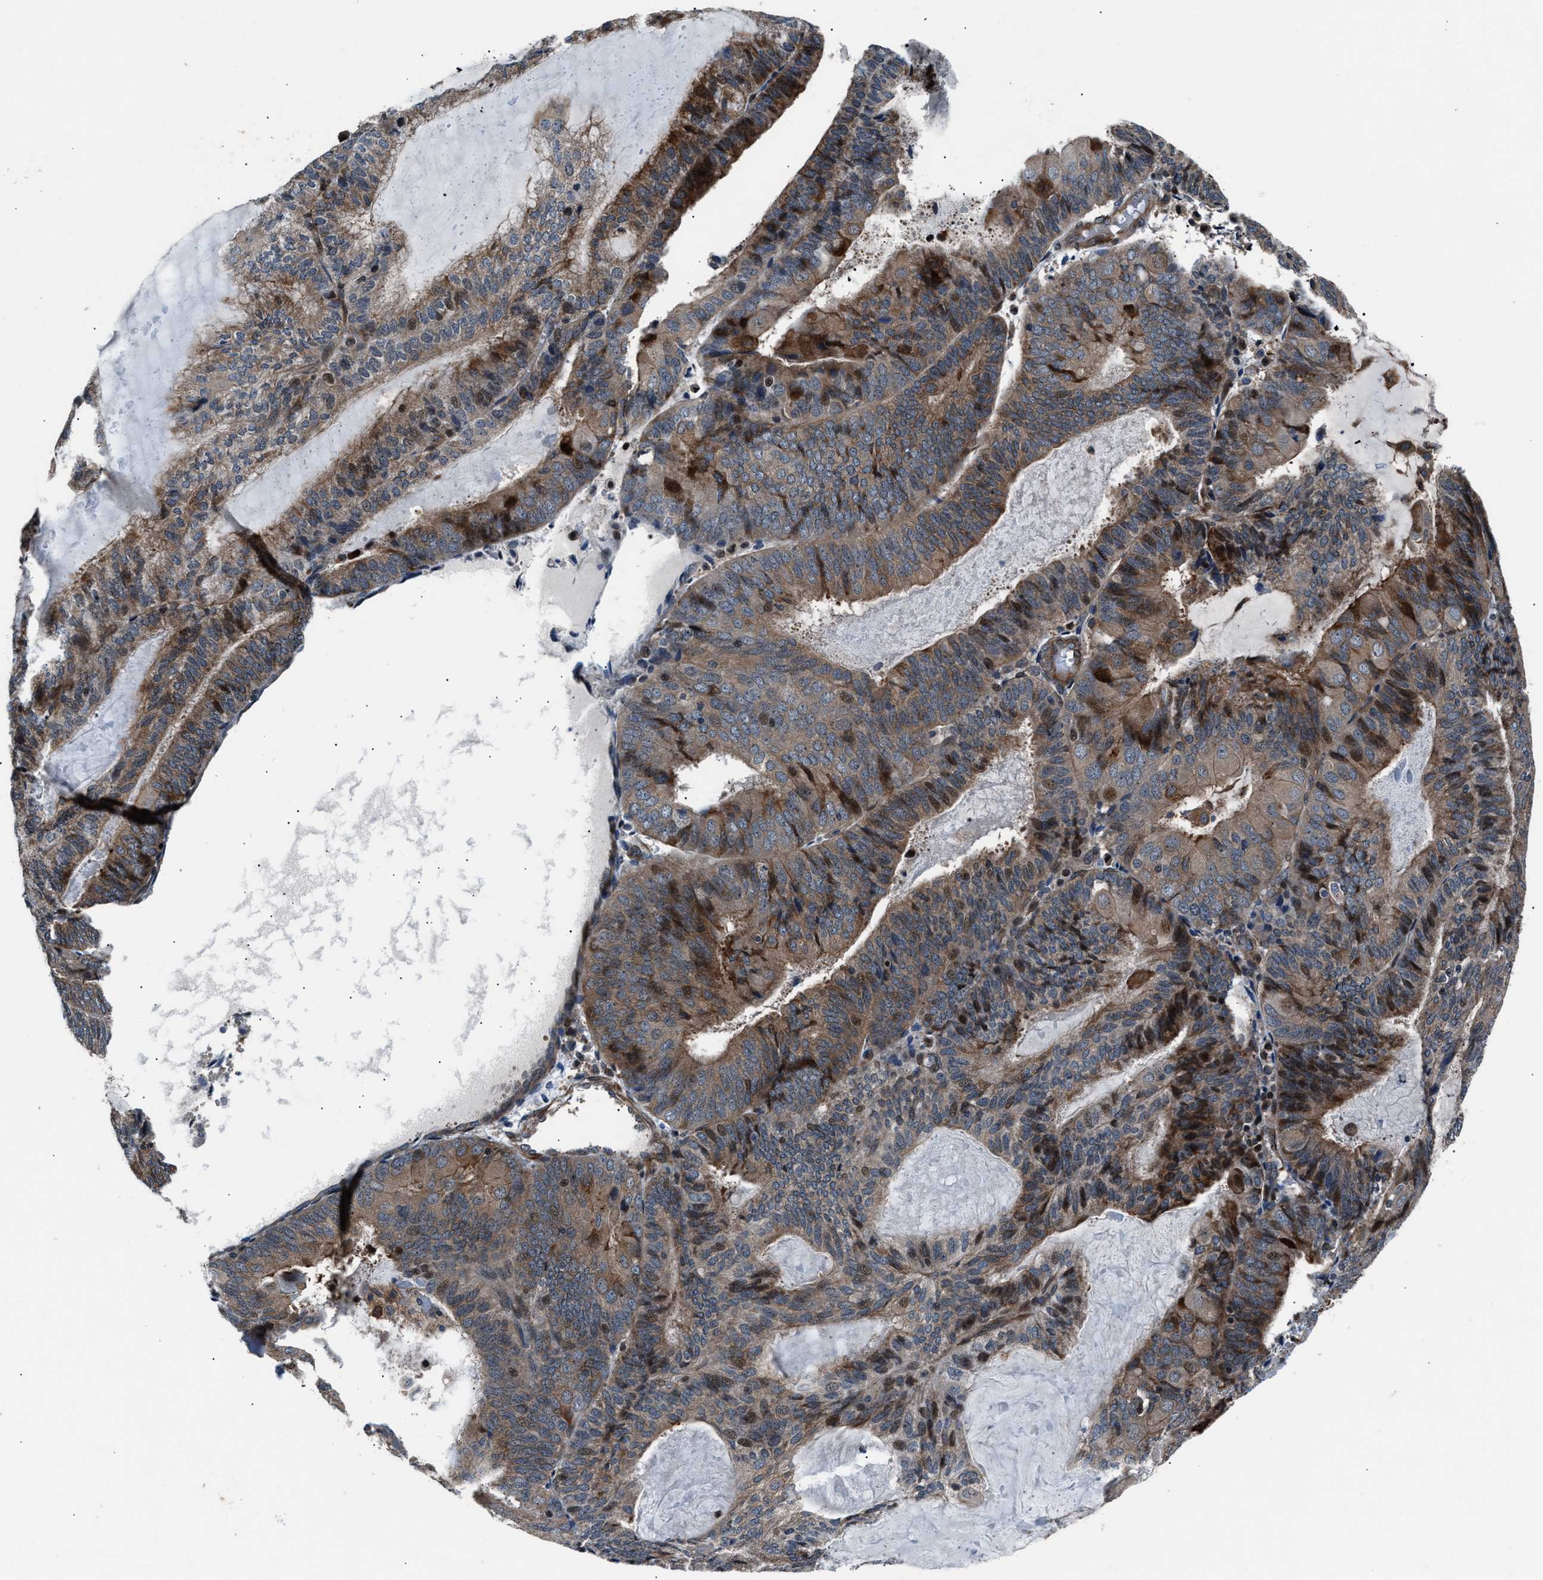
{"staining": {"intensity": "moderate", "quantity": ">75%", "location": "cytoplasmic/membranous"}, "tissue": "endometrial cancer", "cell_type": "Tumor cells", "image_type": "cancer", "snomed": [{"axis": "morphology", "description": "Adenocarcinoma, NOS"}, {"axis": "topography", "description": "Endometrium"}], "caption": "Immunohistochemistry (DAB (3,3'-diaminobenzidine)) staining of human endometrial cancer exhibits moderate cytoplasmic/membranous protein positivity in about >75% of tumor cells. Nuclei are stained in blue.", "gene": "DYNC2I1", "patient": {"sex": "female", "age": 81}}